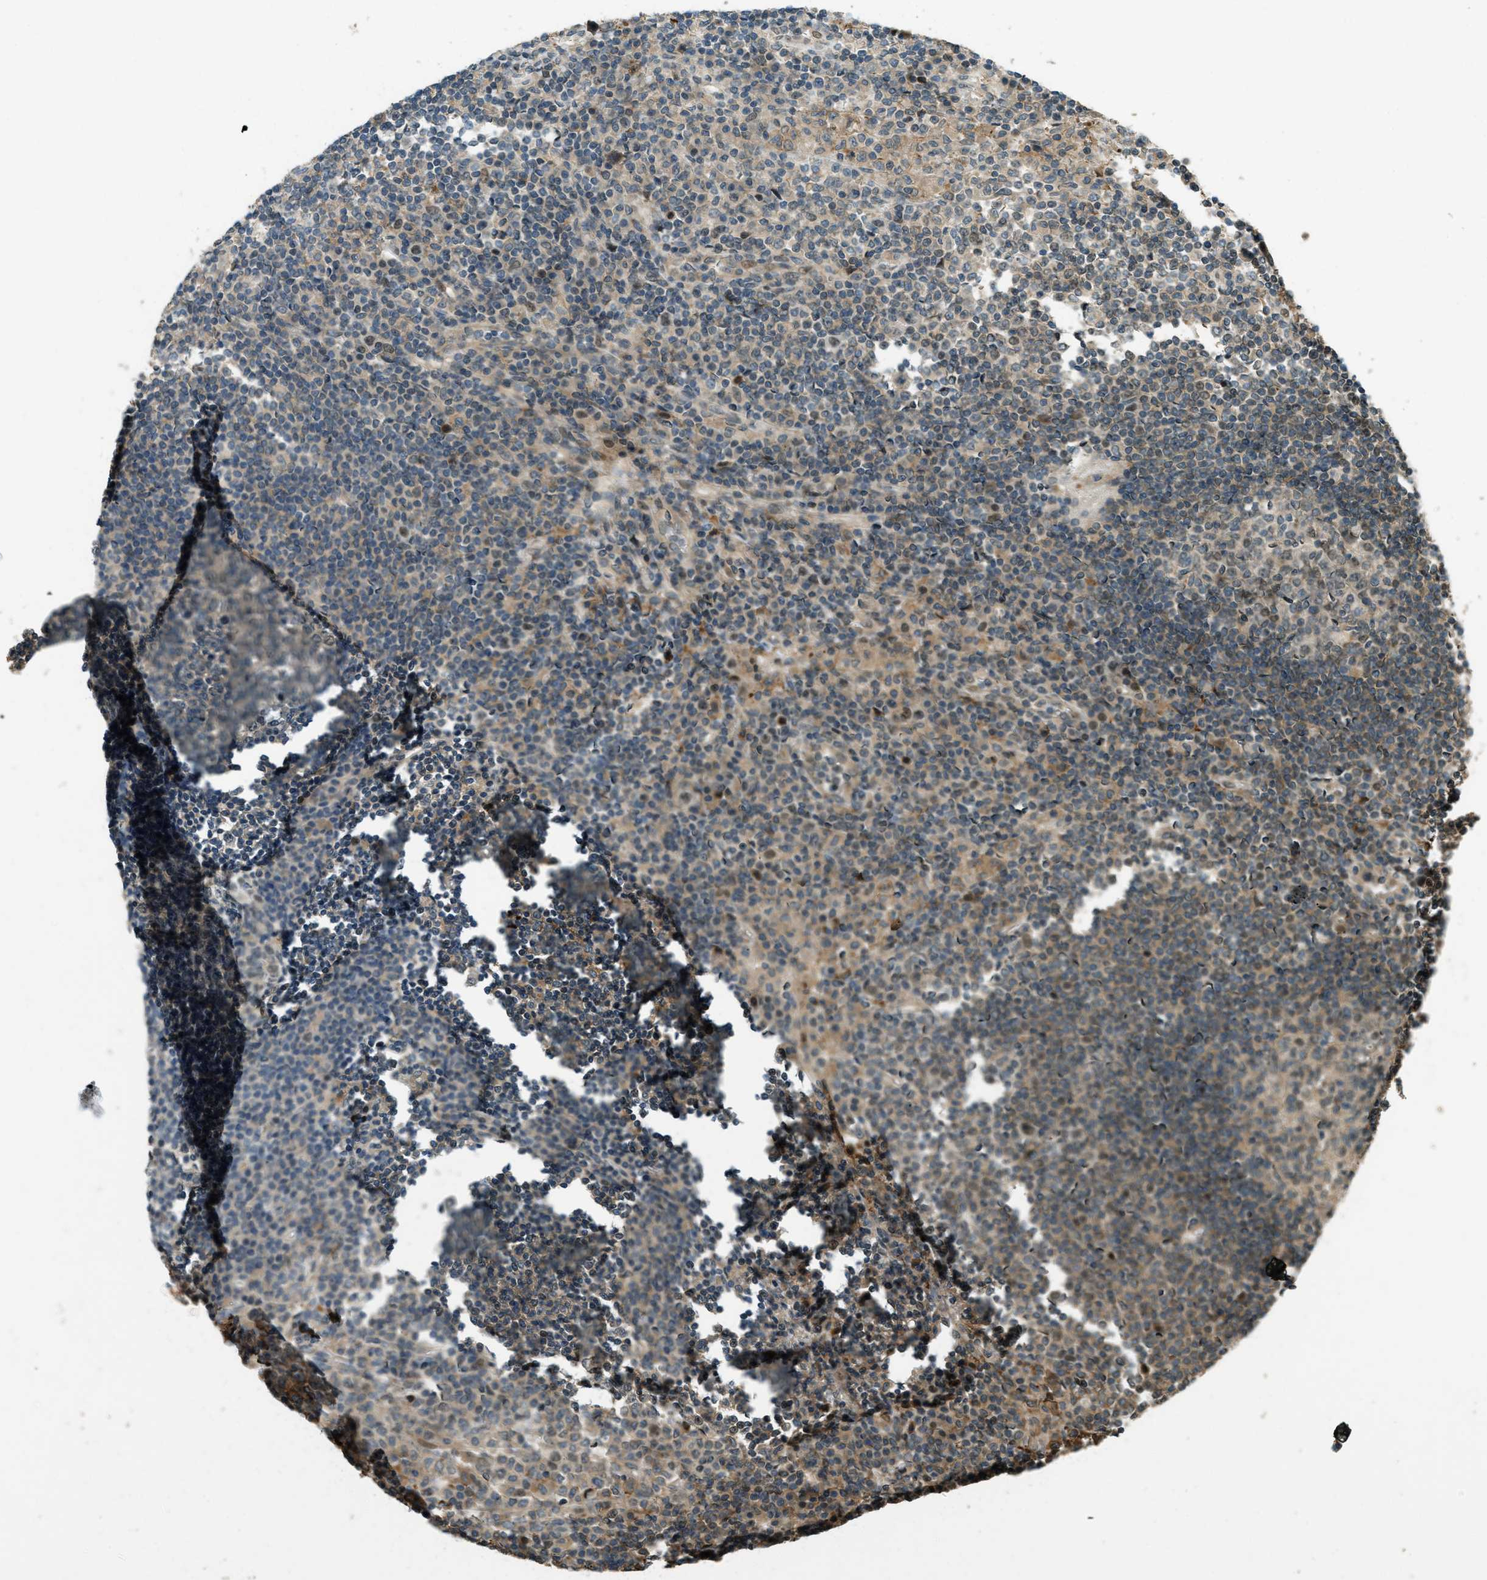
{"staining": {"intensity": "moderate", "quantity": "<25%", "location": "nuclear"}, "tissue": "lymph node", "cell_type": "Germinal center cells", "image_type": "normal", "snomed": [{"axis": "morphology", "description": "Normal tissue, NOS"}, {"axis": "topography", "description": "Lymph node"}], "caption": "Normal lymph node demonstrates moderate nuclear positivity in about <25% of germinal center cells, visualized by immunohistochemistry. The staining is performed using DAB (3,3'-diaminobenzidine) brown chromogen to label protein expression. The nuclei are counter-stained blue using hematoxylin.", "gene": "PTPN23", "patient": {"sex": "female", "age": 53}}